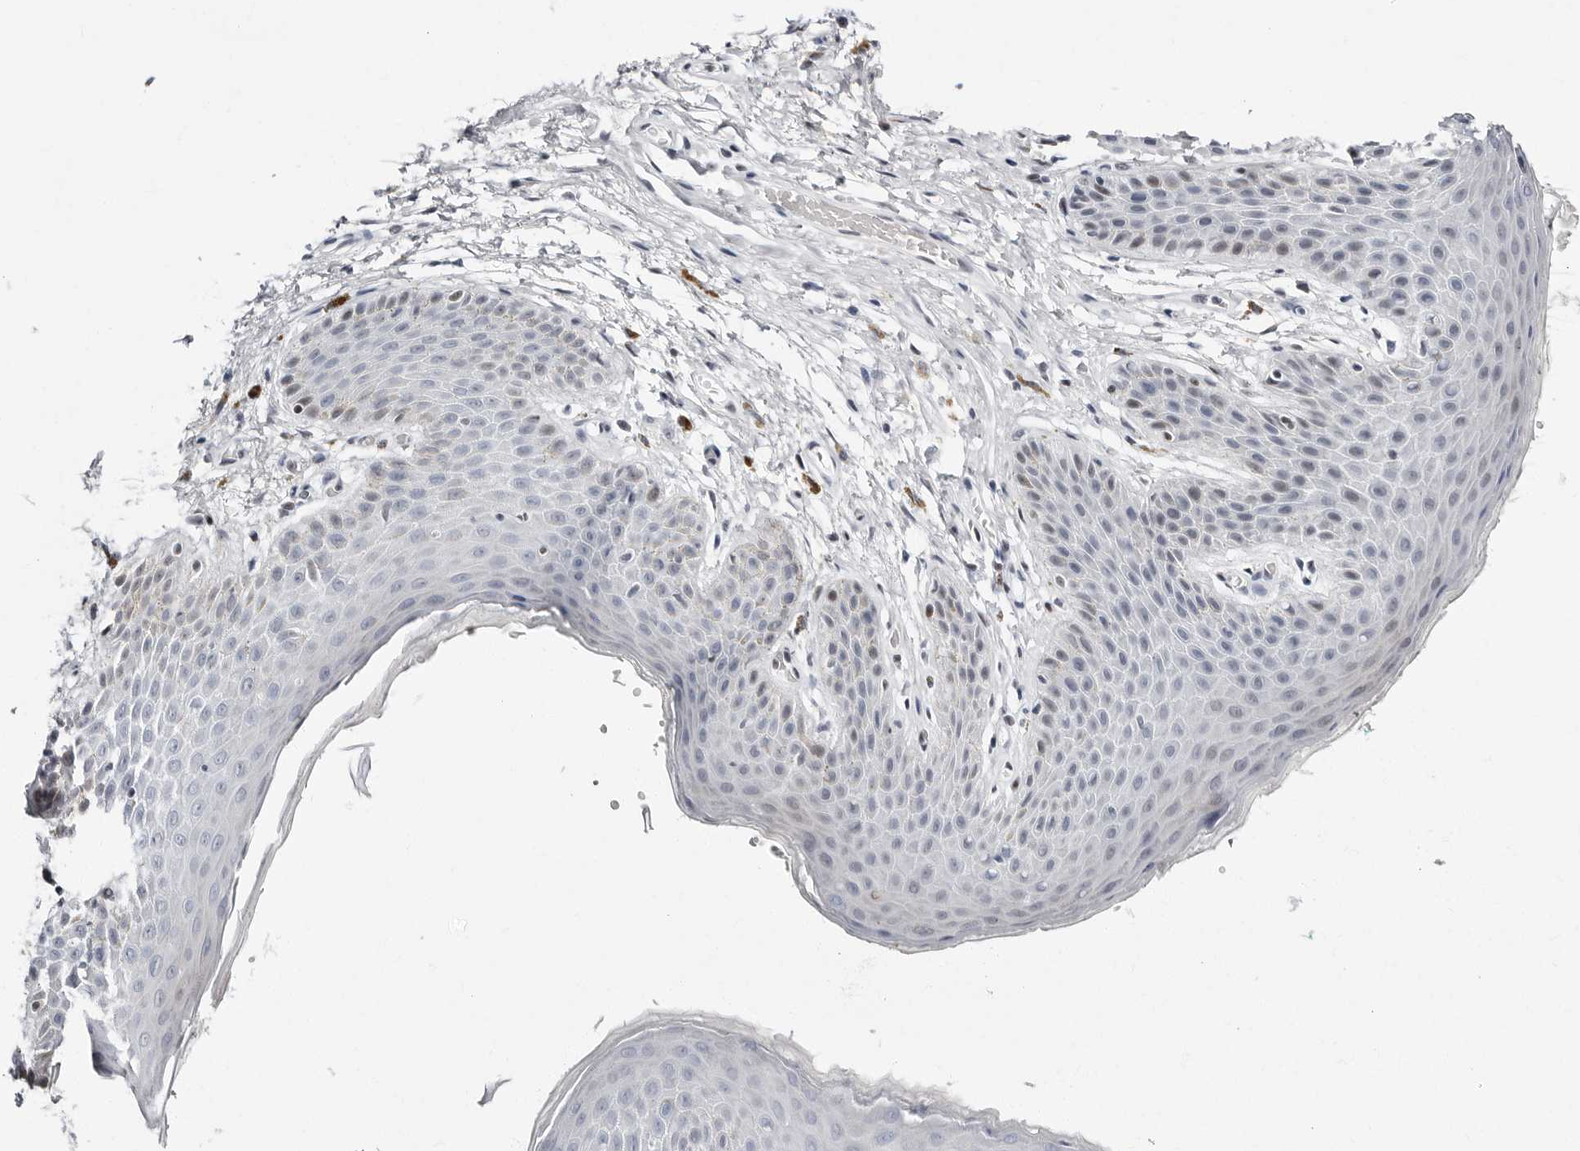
{"staining": {"intensity": "weak", "quantity": "<25%", "location": "nuclear"}, "tissue": "skin", "cell_type": "Epidermal cells", "image_type": "normal", "snomed": [{"axis": "morphology", "description": "Normal tissue, NOS"}, {"axis": "topography", "description": "Anal"}], "caption": "This is an IHC micrograph of benign skin. There is no expression in epidermal cells.", "gene": "VEZF1", "patient": {"sex": "male", "age": 74}}